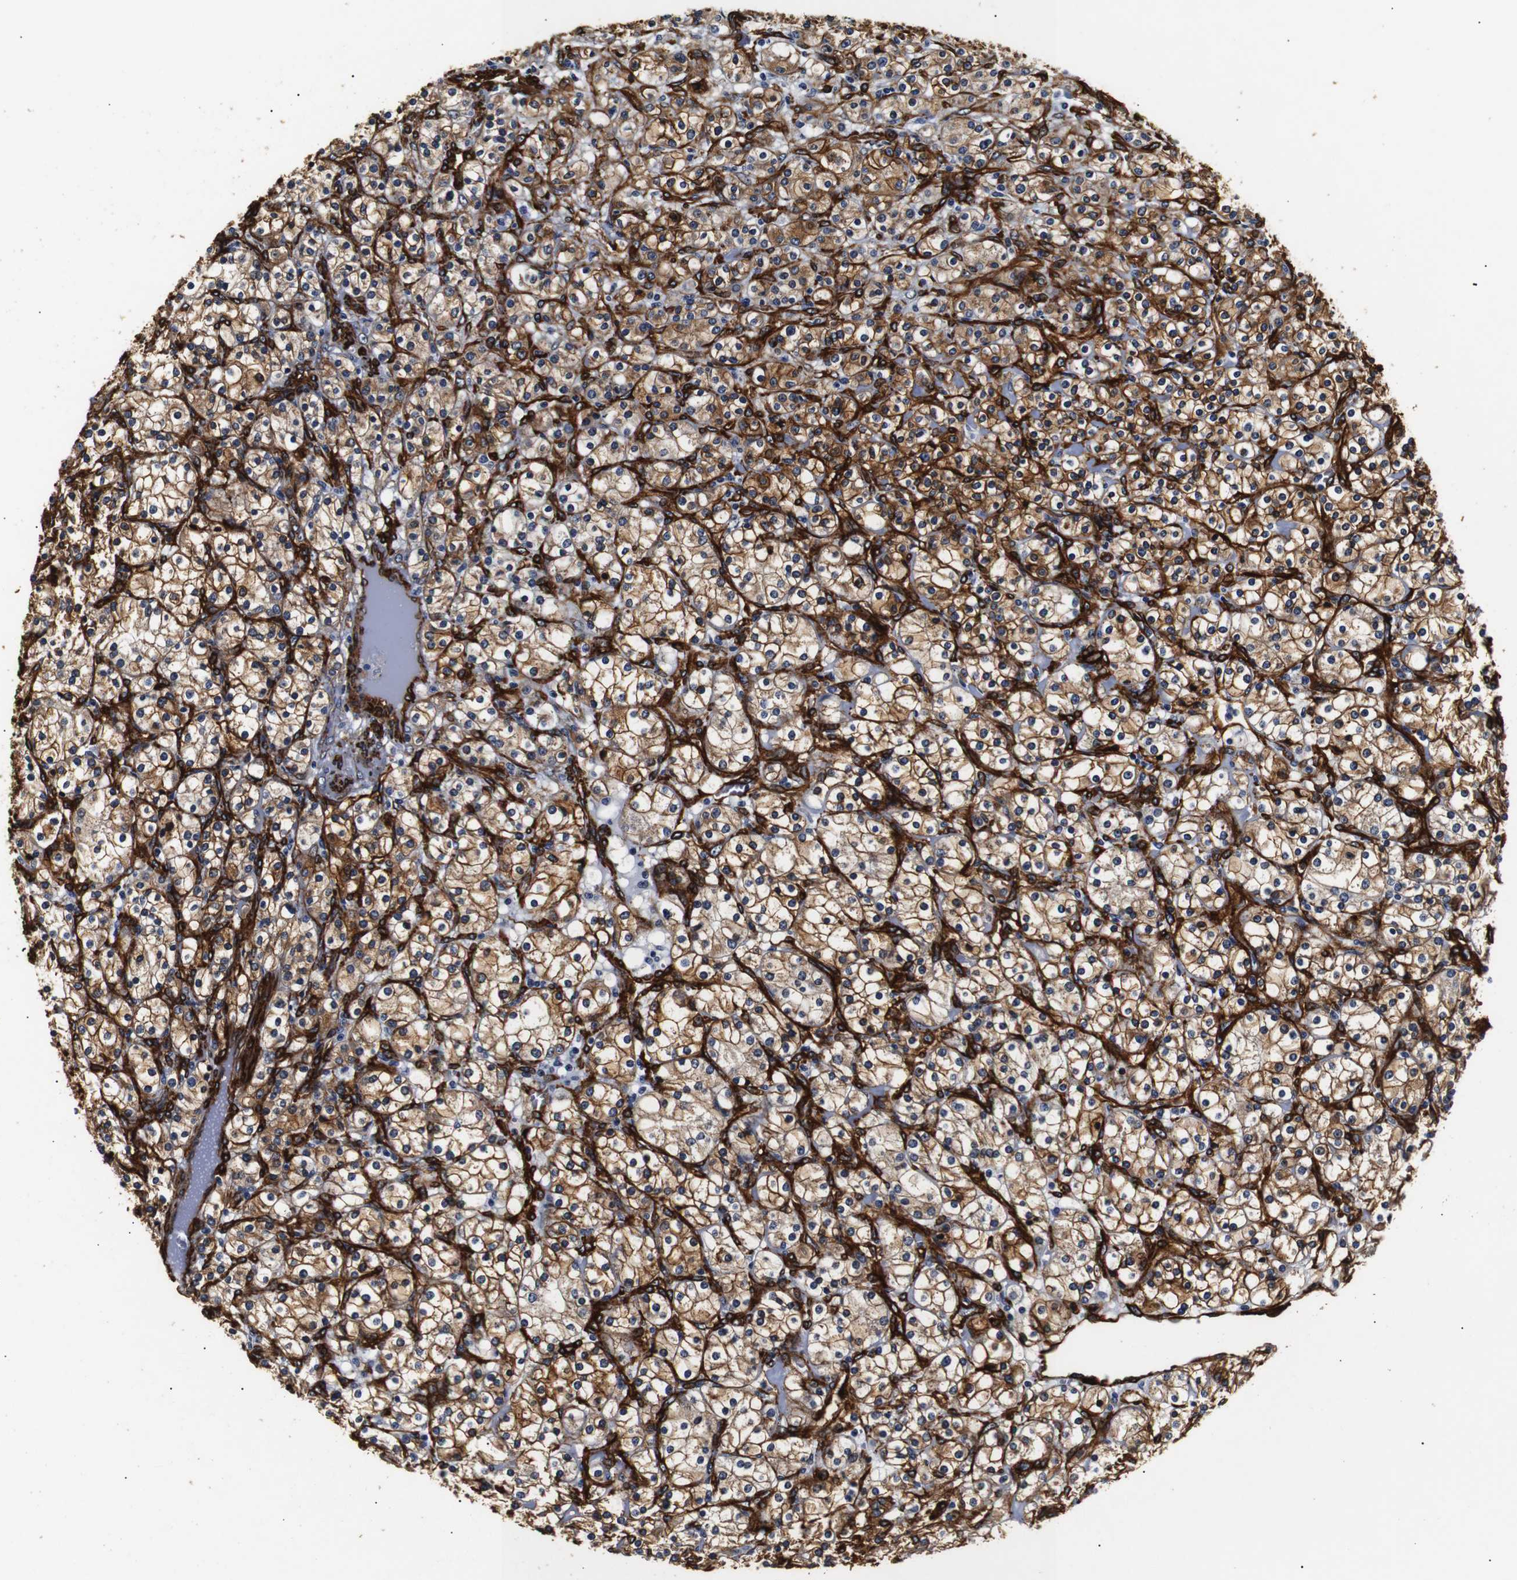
{"staining": {"intensity": "moderate", "quantity": ">75%", "location": "cytoplasmic/membranous"}, "tissue": "renal cancer", "cell_type": "Tumor cells", "image_type": "cancer", "snomed": [{"axis": "morphology", "description": "Adenocarcinoma, NOS"}, {"axis": "topography", "description": "Kidney"}], "caption": "Immunohistochemistry micrograph of neoplastic tissue: adenocarcinoma (renal) stained using immunohistochemistry (IHC) displays medium levels of moderate protein expression localized specifically in the cytoplasmic/membranous of tumor cells, appearing as a cytoplasmic/membranous brown color.", "gene": "CAV2", "patient": {"sex": "male", "age": 77}}